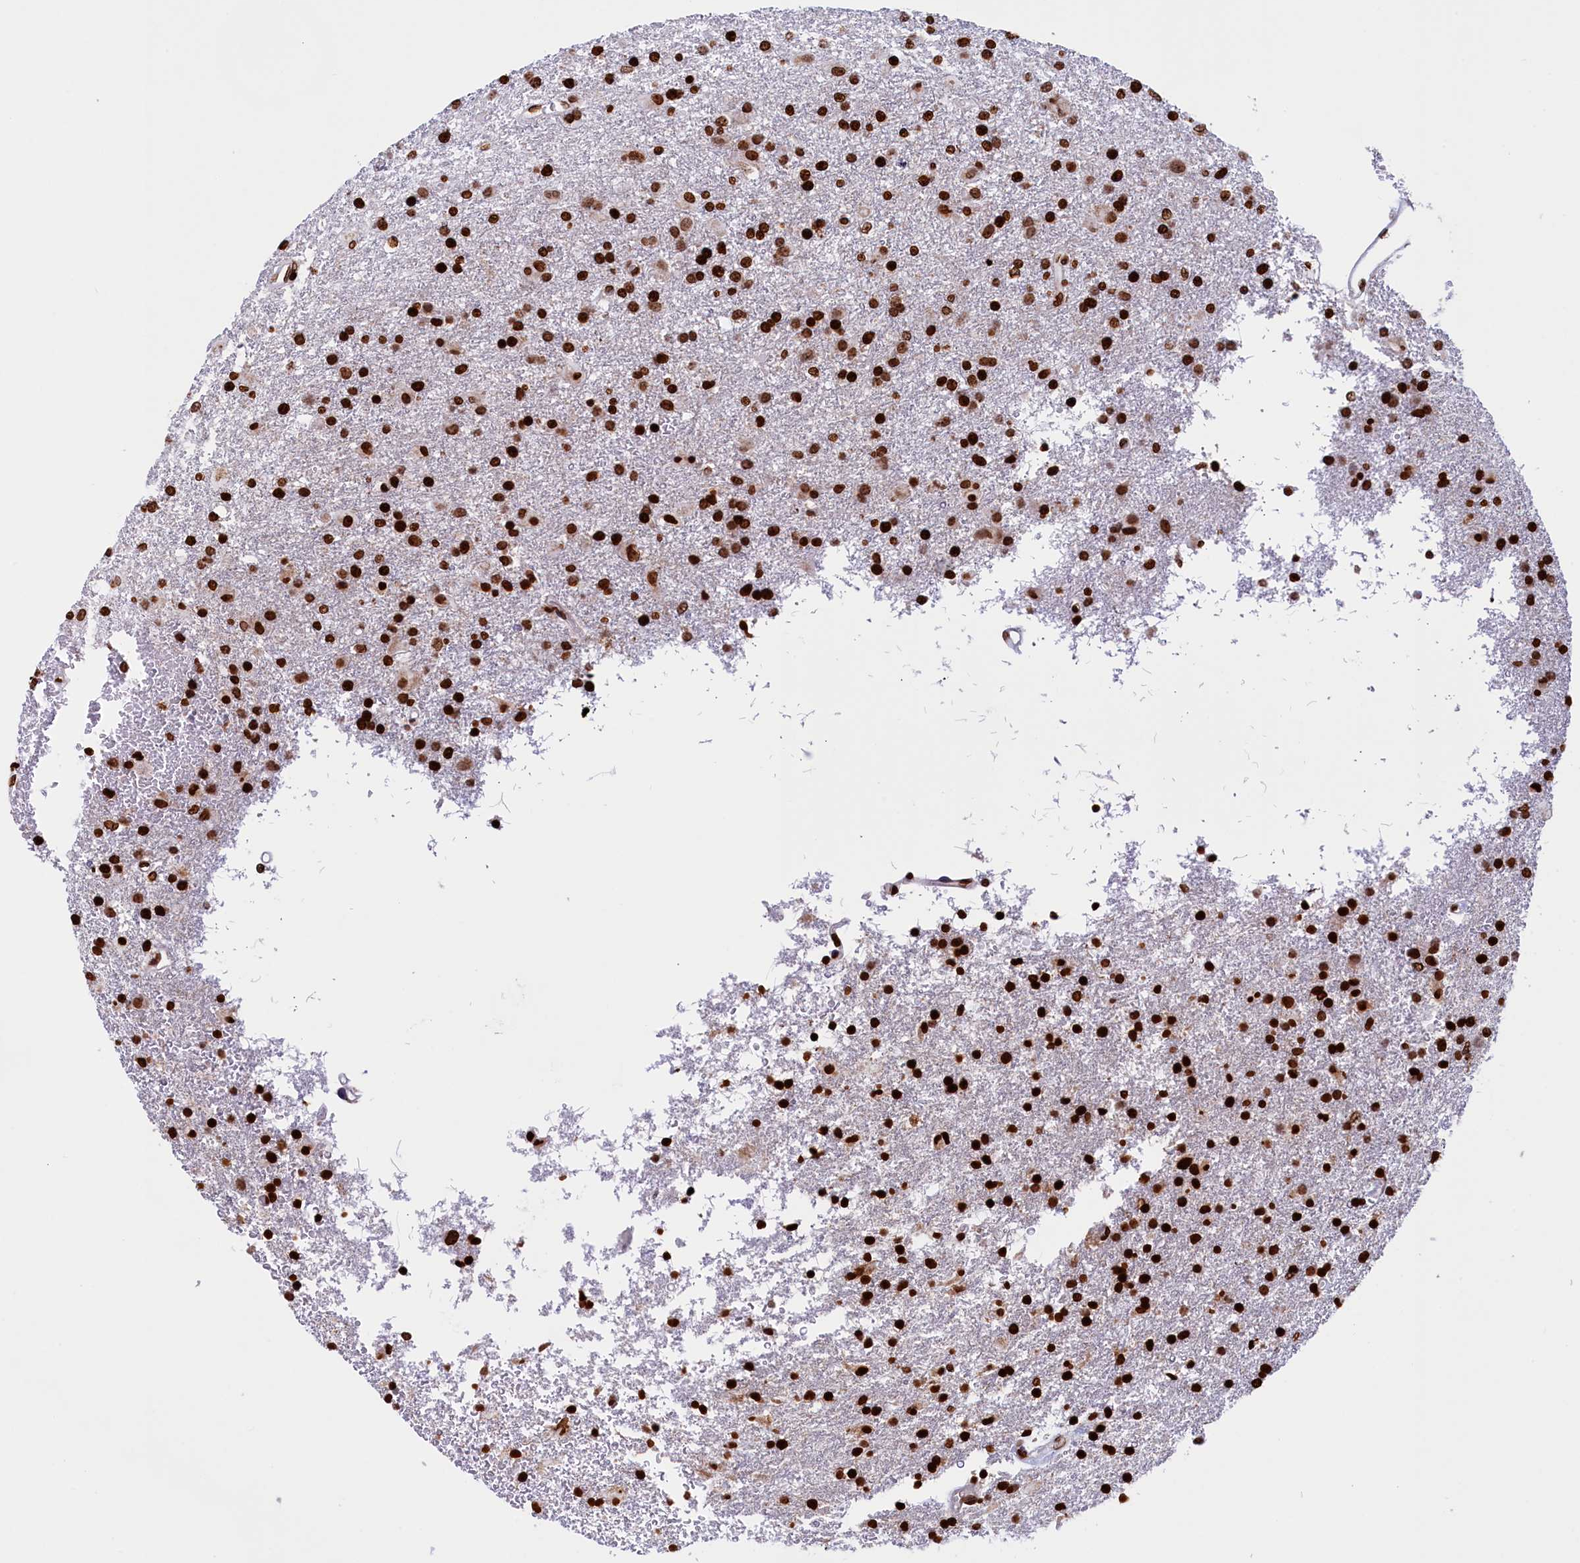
{"staining": {"intensity": "strong", "quantity": ">75%", "location": "nuclear"}, "tissue": "glioma", "cell_type": "Tumor cells", "image_type": "cancer", "snomed": [{"axis": "morphology", "description": "Glioma, malignant, Low grade"}, {"axis": "topography", "description": "Brain"}], "caption": "The immunohistochemical stain shows strong nuclear expression in tumor cells of malignant glioma (low-grade) tissue. (brown staining indicates protein expression, while blue staining denotes nuclei).", "gene": "TIMM29", "patient": {"sex": "male", "age": 65}}